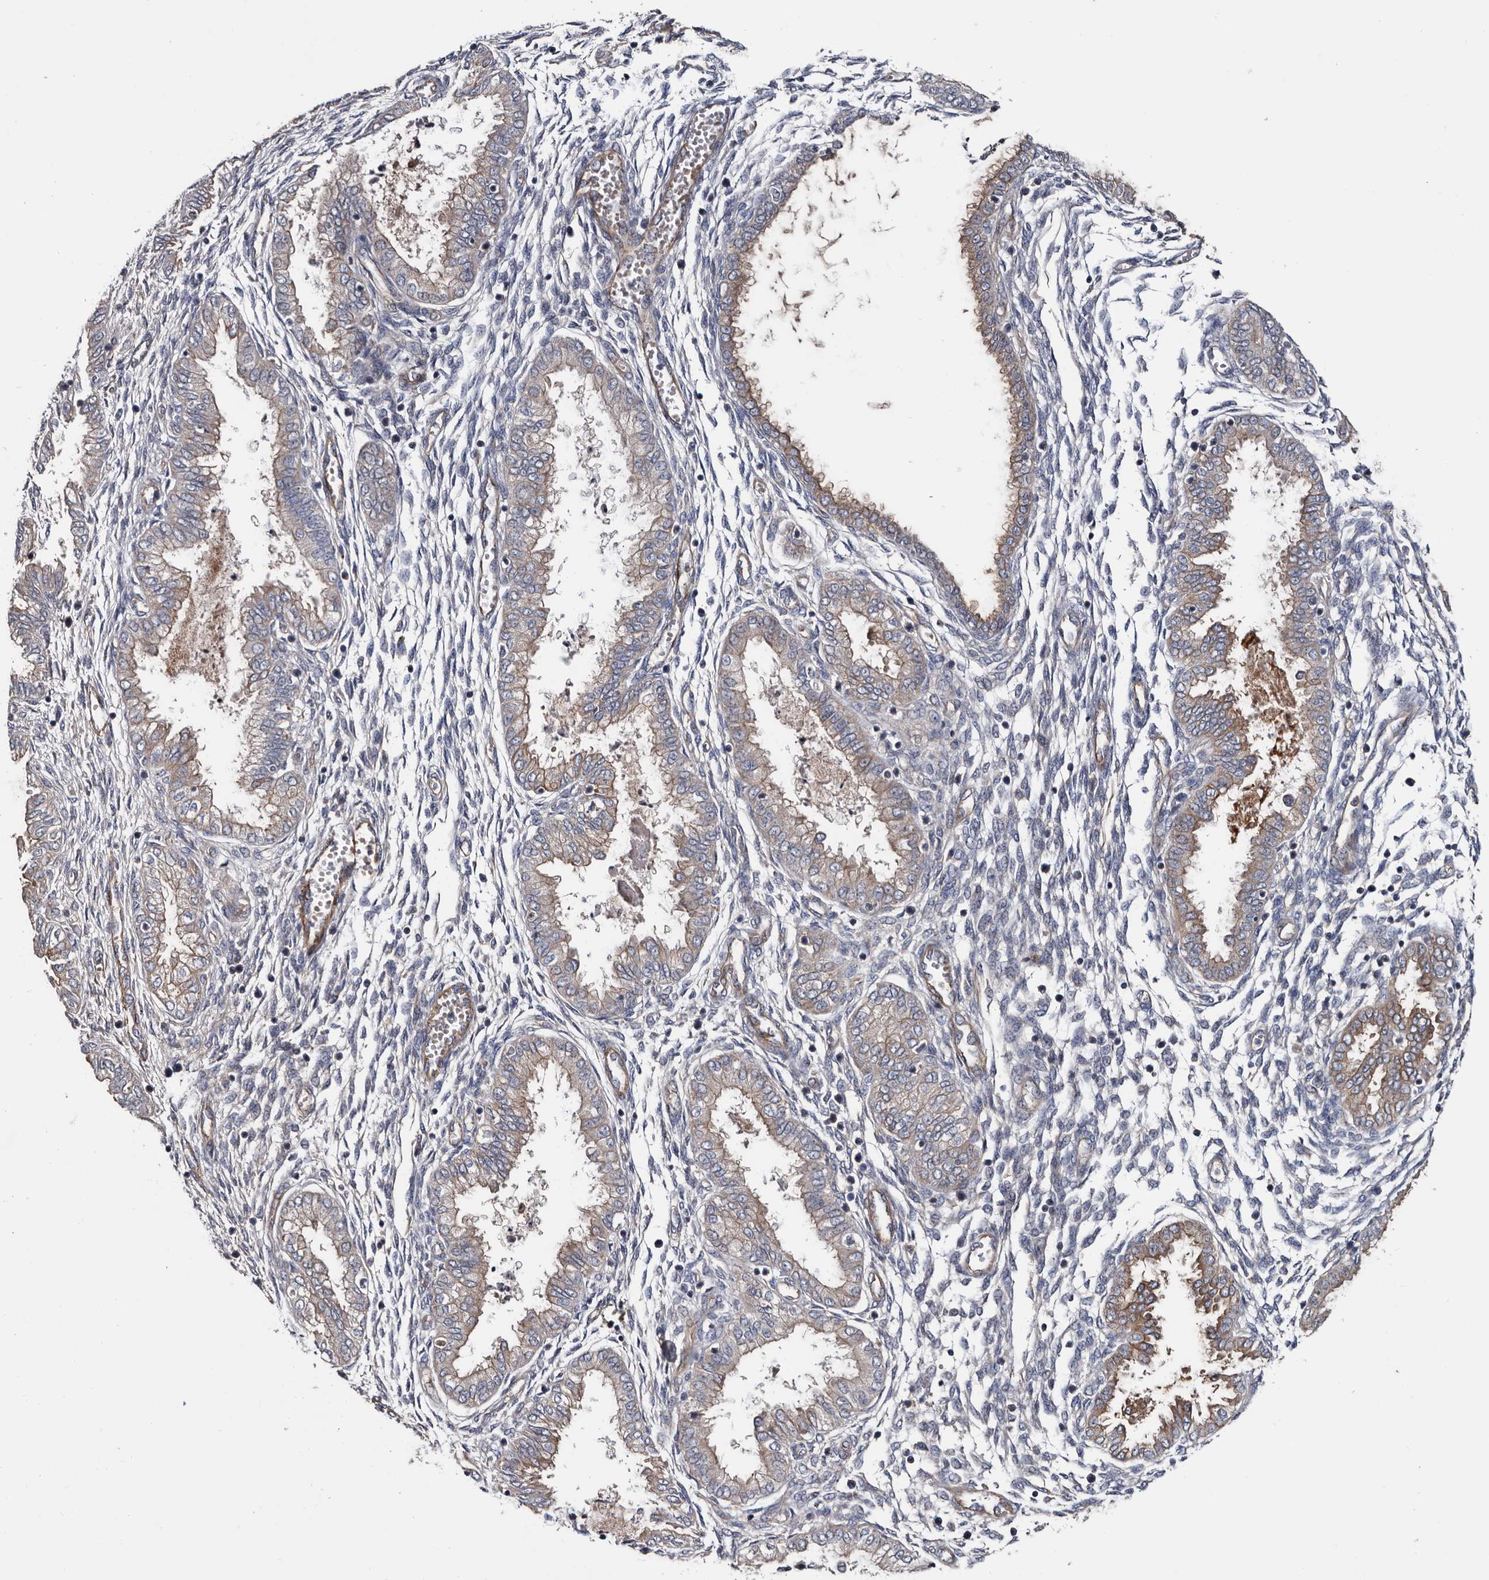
{"staining": {"intensity": "negative", "quantity": "none", "location": "none"}, "tissue": "endometrium", "cell_type": "Cells in endometrial stroma", "image_type": "normal", "snomed": [{"axis": "morphology", "description": "Normal tissue, NOS"}, {"axis": "topography", "description": "Endometrium"}], "caption": "DAB (3,3'-diaminobenzidine) immunohistochemical staining of benign endometrium reveals no significant expression in cells in endometrial stroma.", "gene": "TSPAN17", "patient": {"sex": "female", "age": 33}}